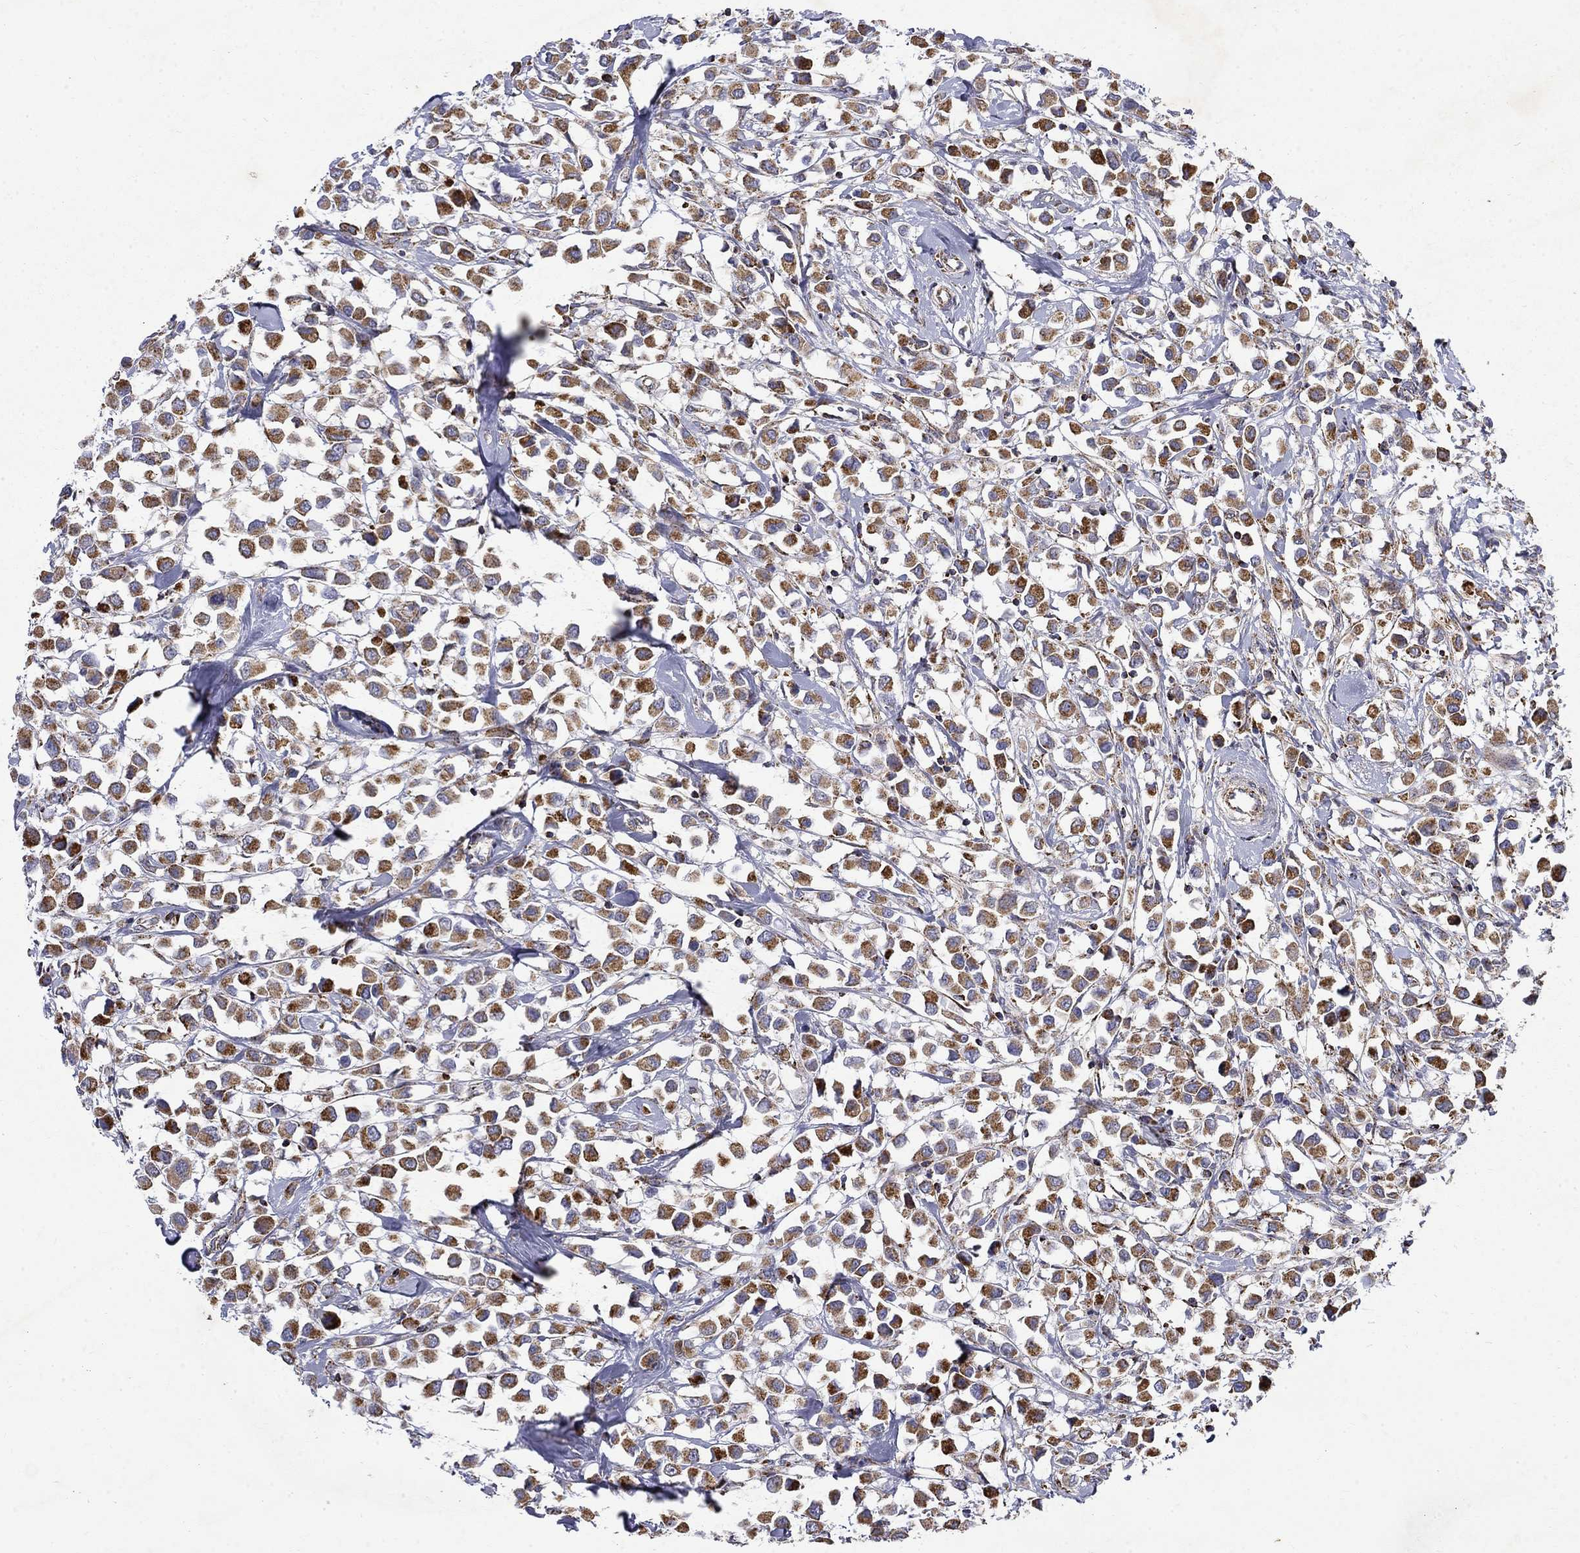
{"staining": {"intensity": "moderate", "quantity": ">75%", "location": "cytoplasmic/membranous"}, "tissue": "breast cancer", "cell_type": "Tumor cells", "image_type": "cancer", "snomed": [{"axis": "morphology", "description": "Duct carcinoma"}, {"axis": "topography", "description": "Breast"}], "caption": "Breast cancer (infiltrating ductal carcinoma) stained with a brown dye displays moderate cytoplasmic/membranous positive staining in about >75% of tumor cells.", "gene": "PCBP3", "patient": {"sex": "female", "age": 61}}